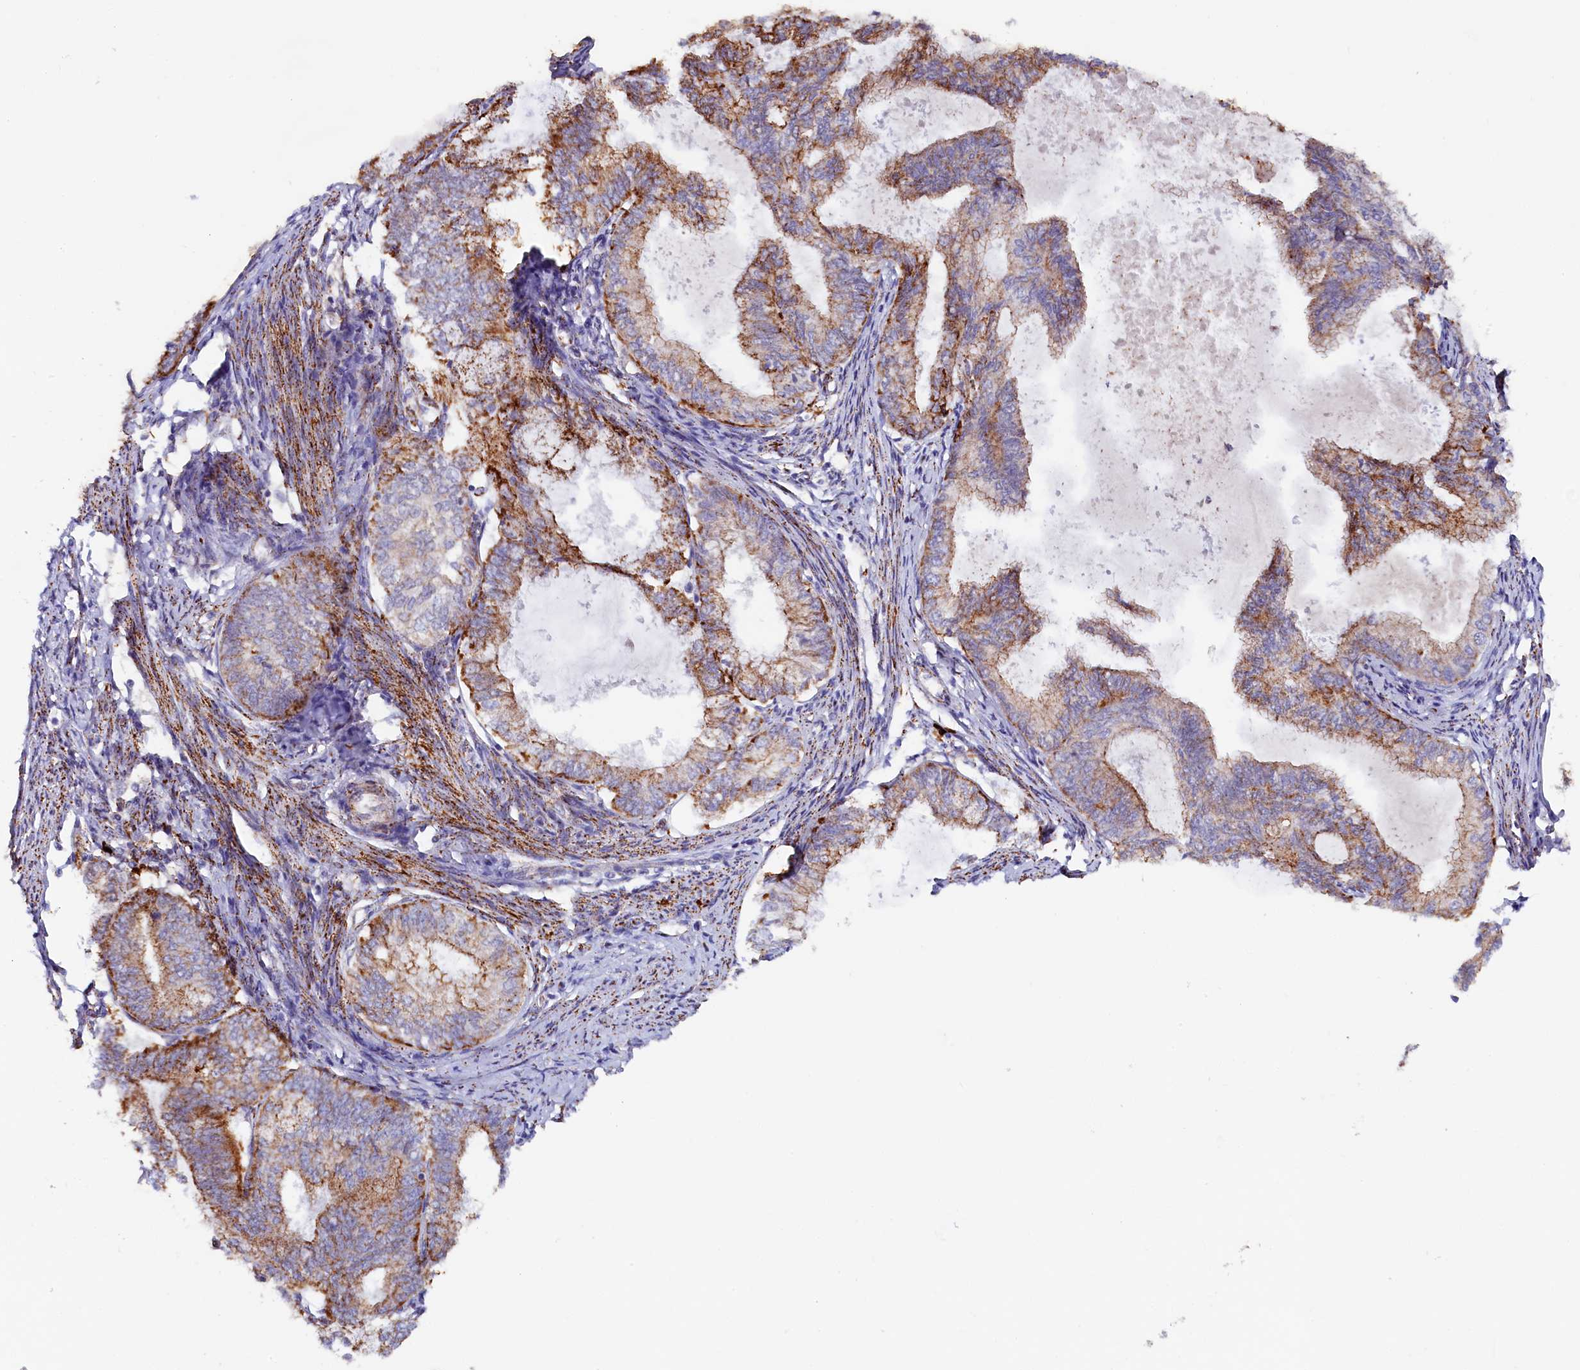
{"staining": {"intensity": "moderate", "quantity": ">75%", "location": "cytoplasmic/membranous"}, "tissue": "endometrial cancer", "cell_type": "Tumor cells", "image_type": "cancer", "snomed": [{"axis": "morphology", "description": "Adenocarcinoma, NOS"}, {"axis": "topography", "description": "Endometrium"}], "caption": "High-power microscopy captured an IHC photomicrograph of endometrial cancer (adenocarcinoma), revealing moderate cytoplasmic/membranous positivity in approximately >75% of tumor cells. Immunohistochemistry (ihc) stains the protein in brown and the nuclei are stained blue.", "gene": "AKTIP", "patient": {"sex": "female", "age": 86}}